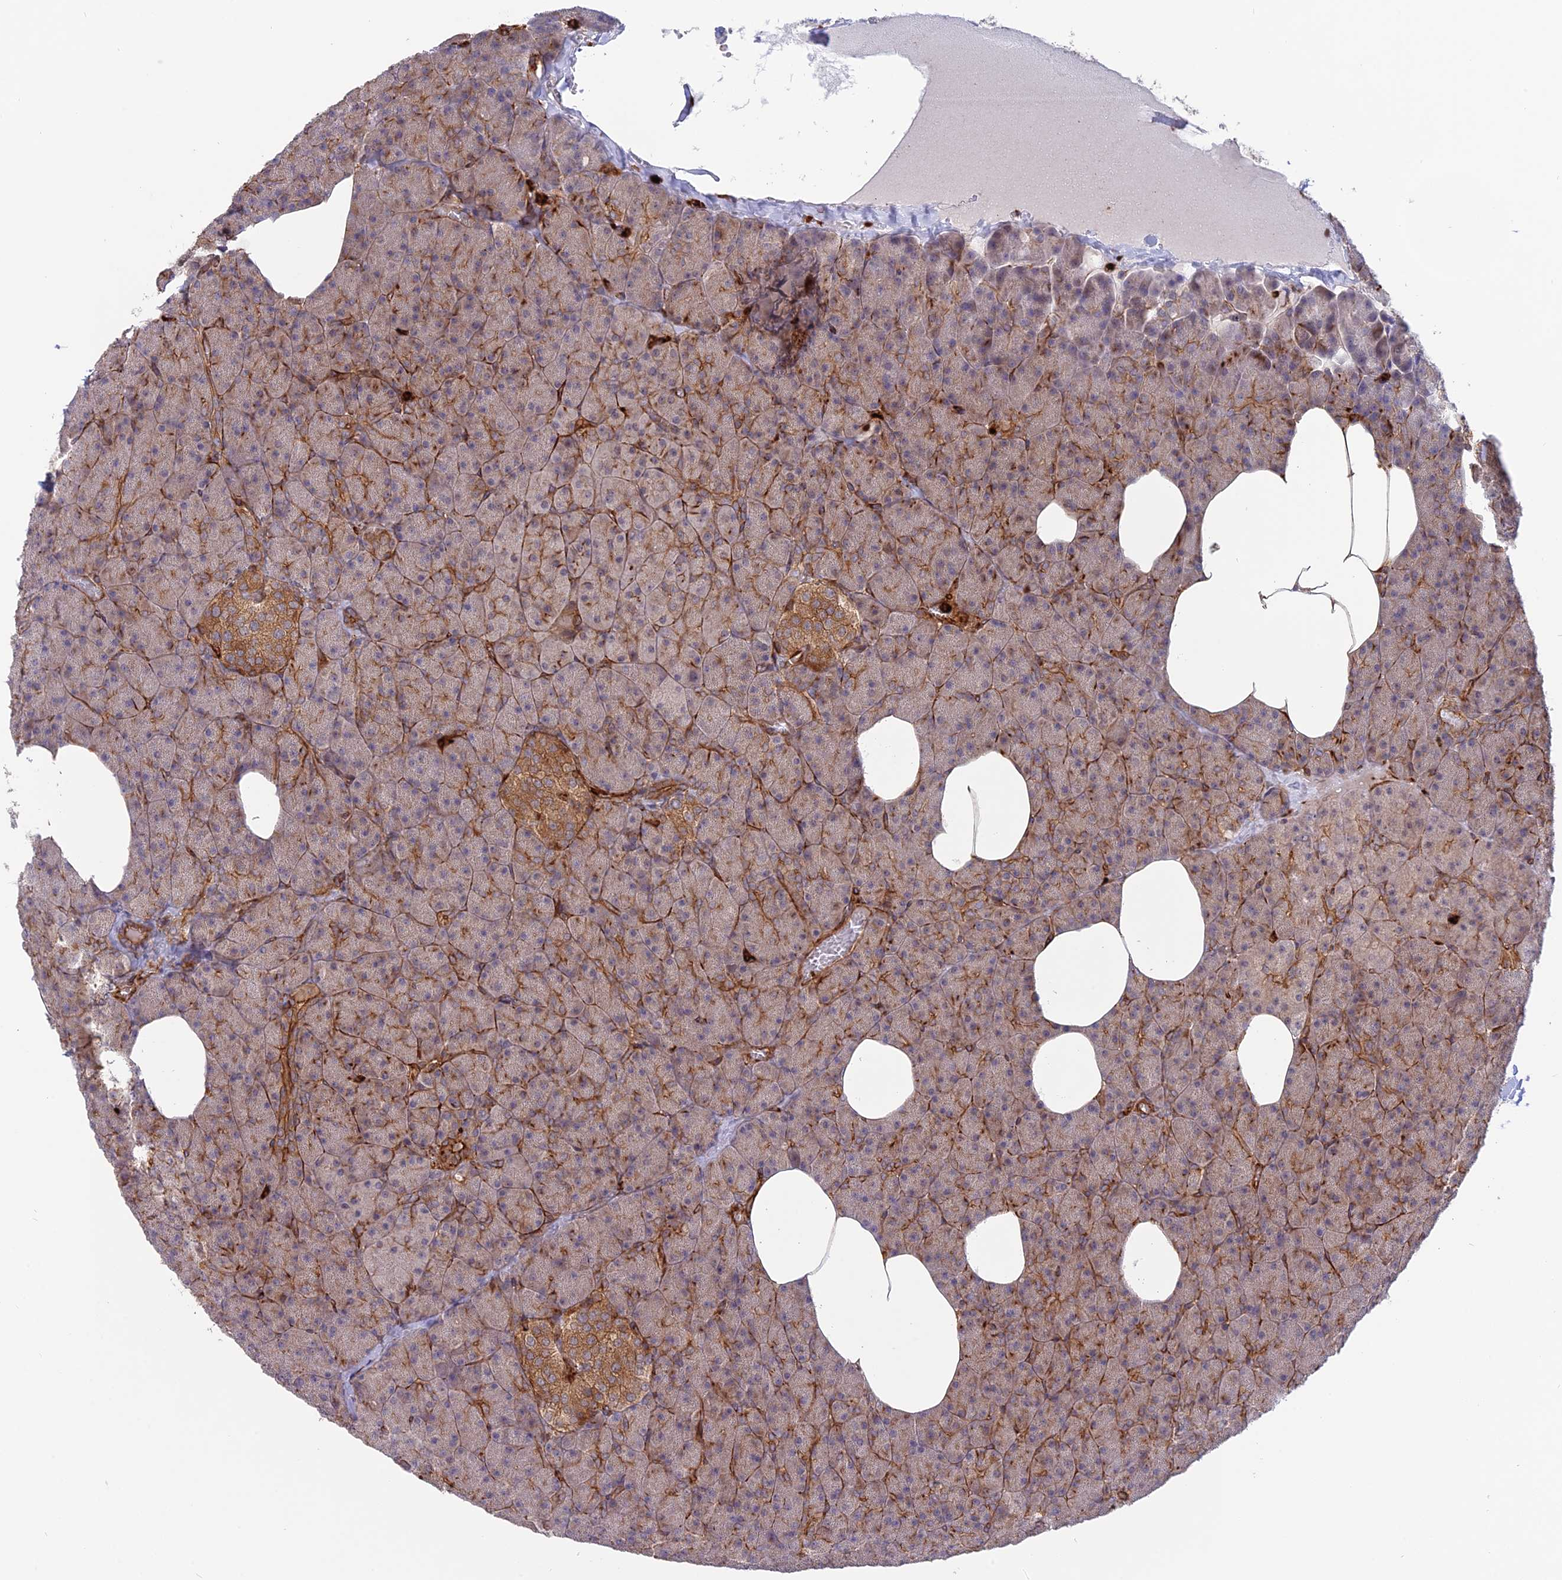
{"staining": {"intensity": "moderate", "quantity": "<25%", "location": "cytoplasmic/membranous"}, "tissue": "pancreas", "cell_type": "Exocrine glandular cells", "image_type": "normal", "snomed": [{"axis": "morphology", "description": "Normal tissue, NOS"}, {"axis": "morphology", "description": "Carcinoid, malignant, NOS"}, {"axis": "topography", "description": "Pancreas"}], "caption": "An IHC micrograph of normal tissue is shown. Protein staining in brown shows moderate cytoplasmic/membranous positivity in pancreas within exocrine glandular cells.", "gene": "PHLDB3", "patient": {"sex": "female", "age": 35}}